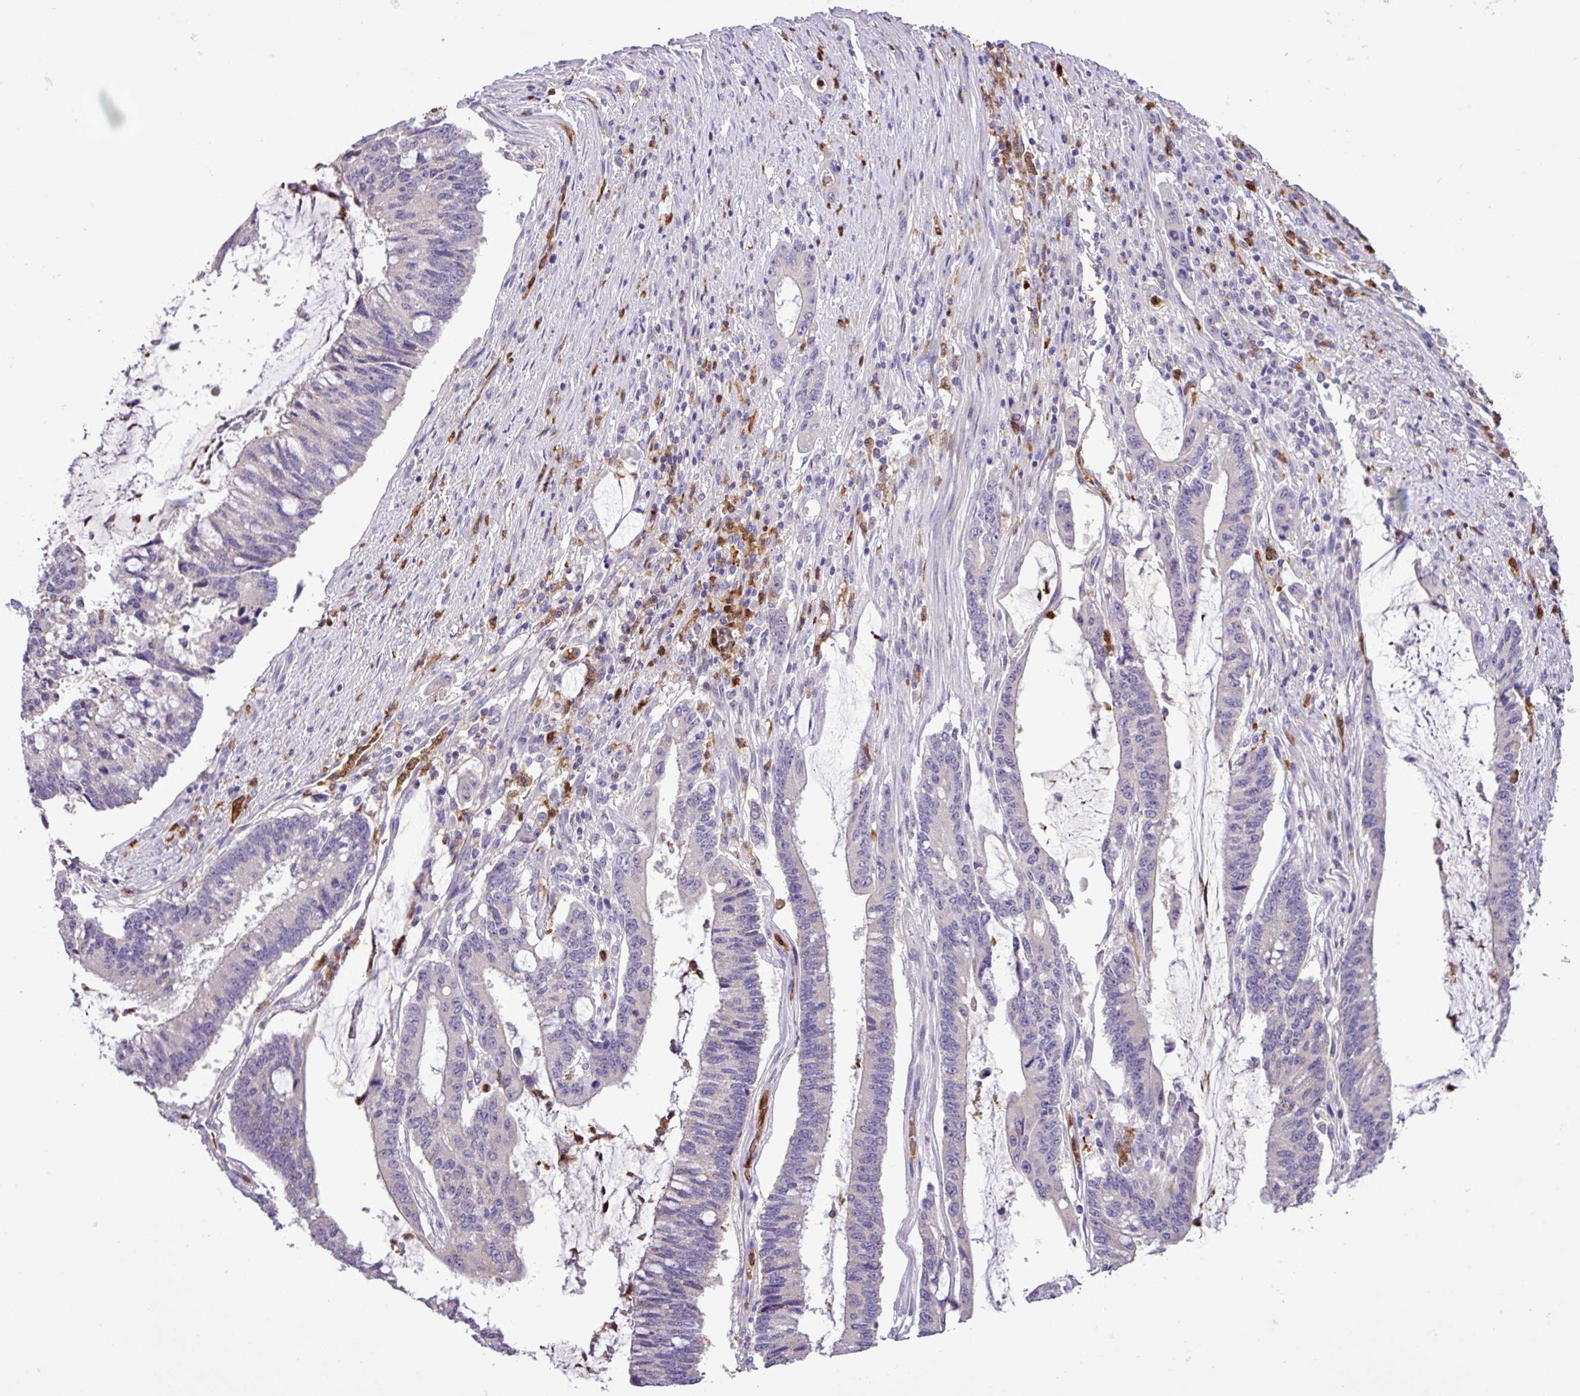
{"staining": {"intensity": "negative", "quantity": "none", "location": "none"}, "tissue": "pancreatic cancer", "cell_type": "Tumor cells", "image_type": "cancer", "snomed": [{"axis": "morphology", "description": "Adenocarcinoma, NOS"}, {"axis": "topography", "description": "Pancreas"}], "caption": "Immunohistochemistry (IHC) of pancreatic cancer (adenocarcinoma) demonstrates no staining in tumor cells.", "gene": "MGAT4B", "patient": {"sex": "female", "age": 50}}